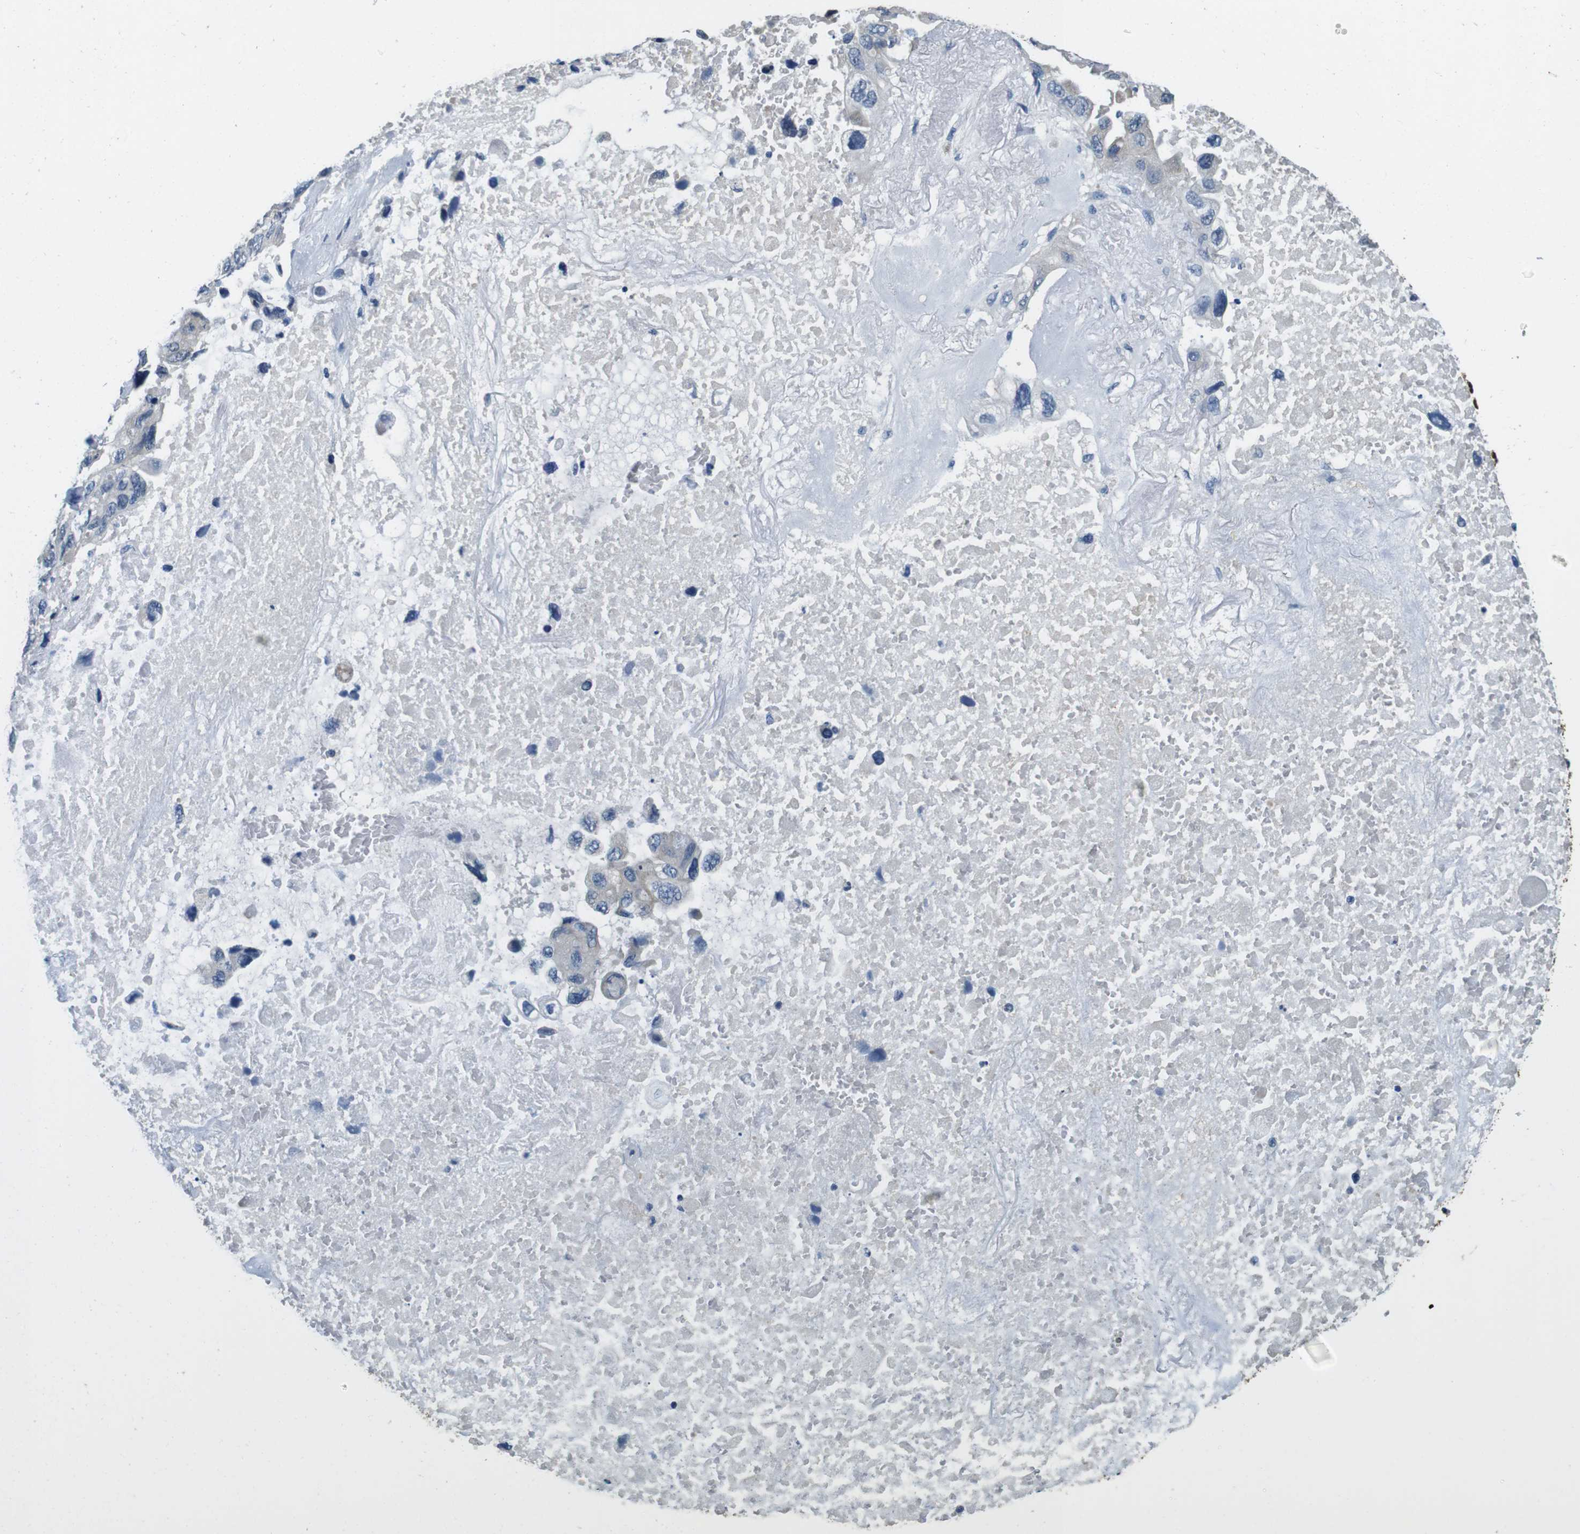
{"staining": {"intensity": "negative", "quantity": "none", "location": "none"}, "tissue": "lung cancer", "cell_type": "Tumor cells", "image_type": "cancer", "snomed": [{"axis": "morphology", "description": "Squamous cell carcinoma, NOS"}, {"axis": "topography", "description": "Lung"}], "caption": "There is no significant staining in tumor cells of lung cancer (squamous cell carcinoma).", "gene": "DTNA", "patient": {"sex": "female", "age": 73}}